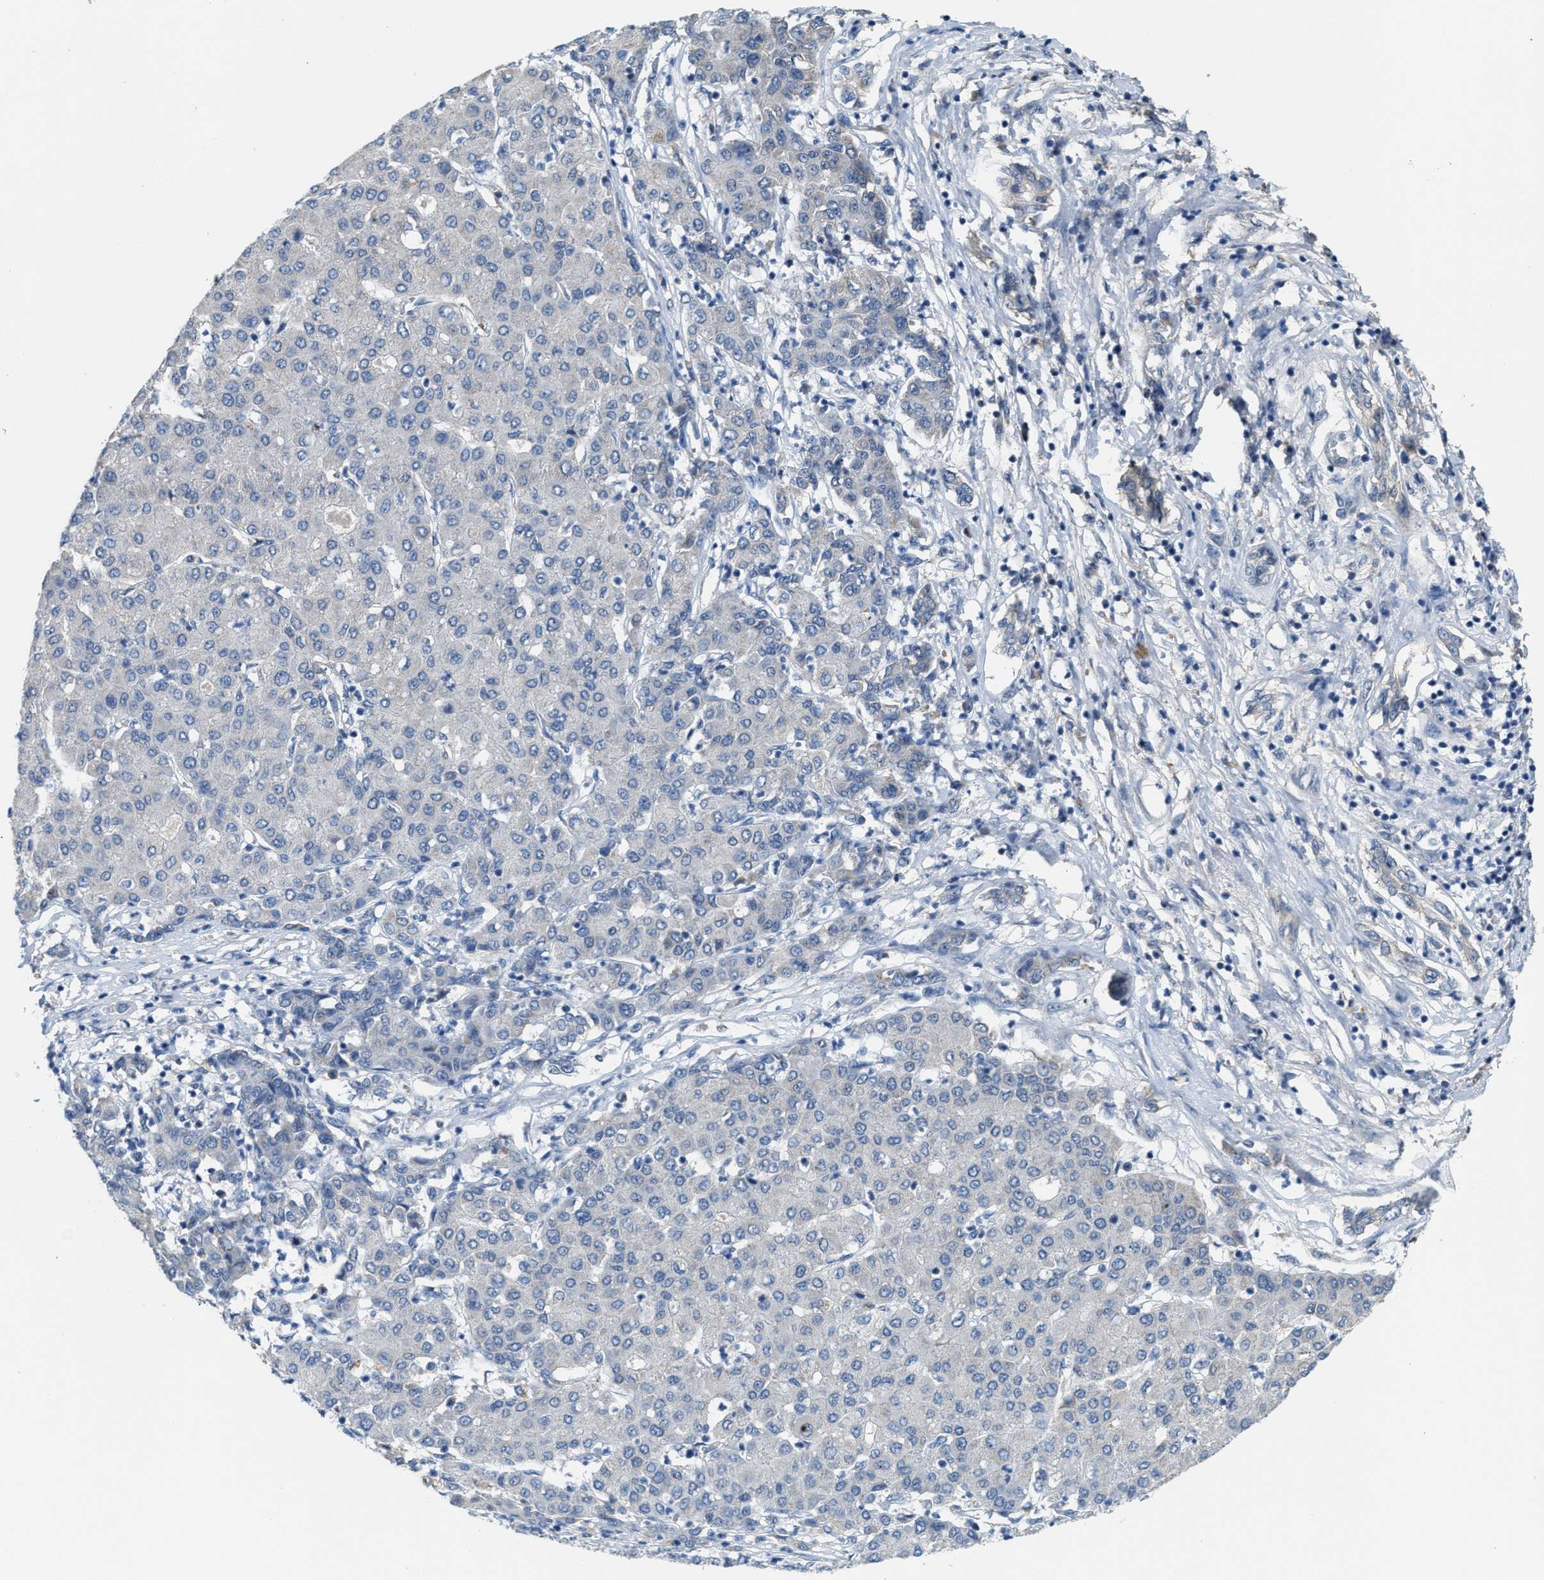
{"staining": {"intensity": "negative", "quantity": "none", "location": "none"}, "tissue": "liver cancer", "cell_type": "Tumor cells", "image_type": "cancer", "snomed": [{"axis": "morphology", "description": "Carcinoma, Hepatocellular, NOS"}, {"axis": "topography", "description": "Liver"}], "caption": "Hepatocellular carcinoma (liver) was stained to show a protein in brown. There is no significant expression in tumor cells.", "gene": "ZNF783", "patient": {"sex": "male", "age": 65}}